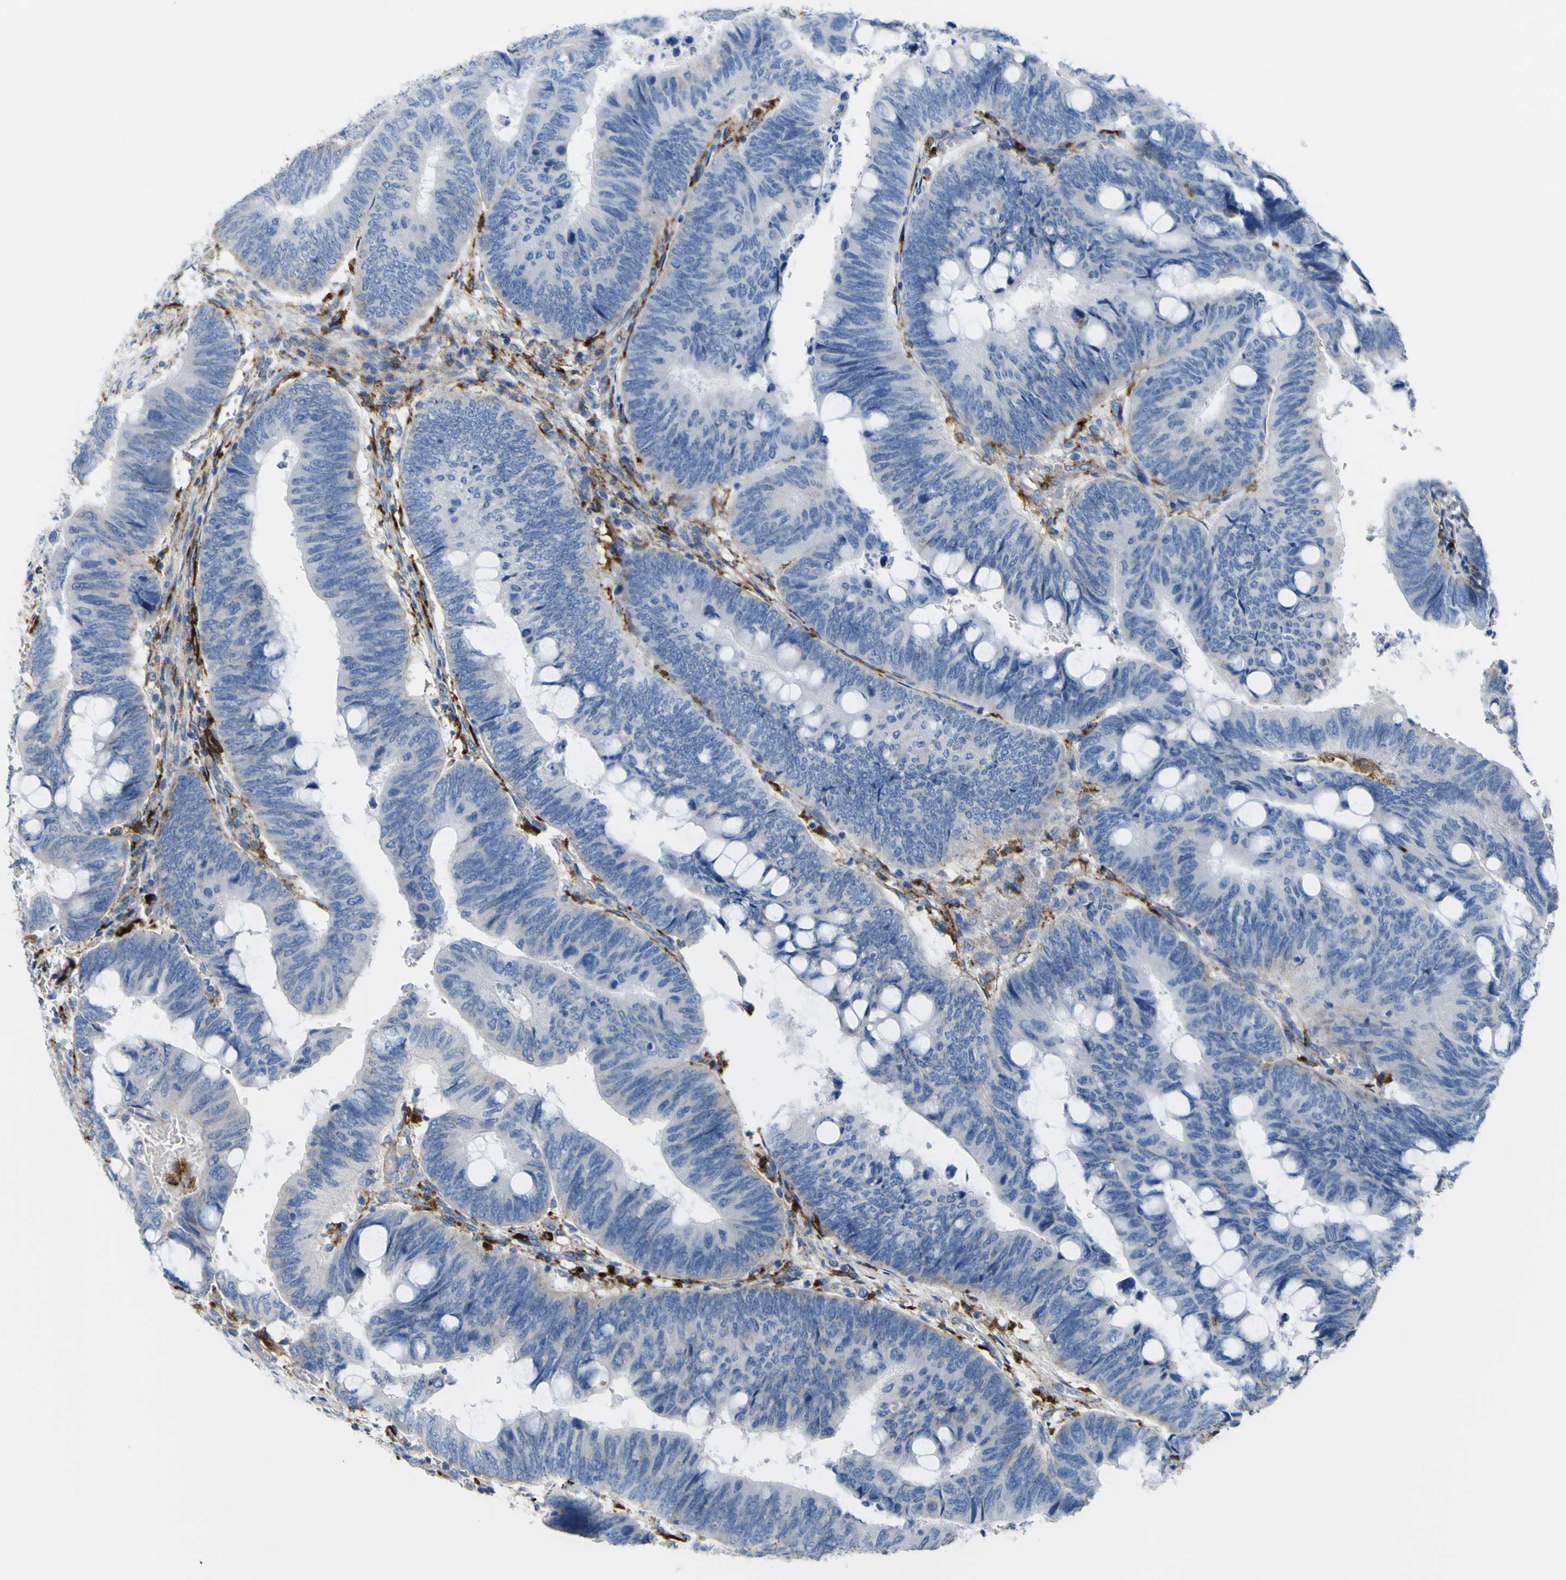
{"staining": {"intensity": "negative", "quantity": "none", "location": "none"}, "tissue": "colorectal cancer", "cell_type": "Tumor cells", "image_type": "cancer", "snomed": [{"axis": "morphology", "description": "Normal tissue, NOS"}, {"axis": "morphology", "description": "Adenocarcinoma, NOS"}, {"axis": "topography", "description": "Rectum"}, {"axis": "topography", "description": "Peripheral nerve tissue"}], "caption": "There is no significant staining in tumor cells of colorectal cancer.", "gene": "PLD3", "patient": {"sex": "male", "age": 92}}